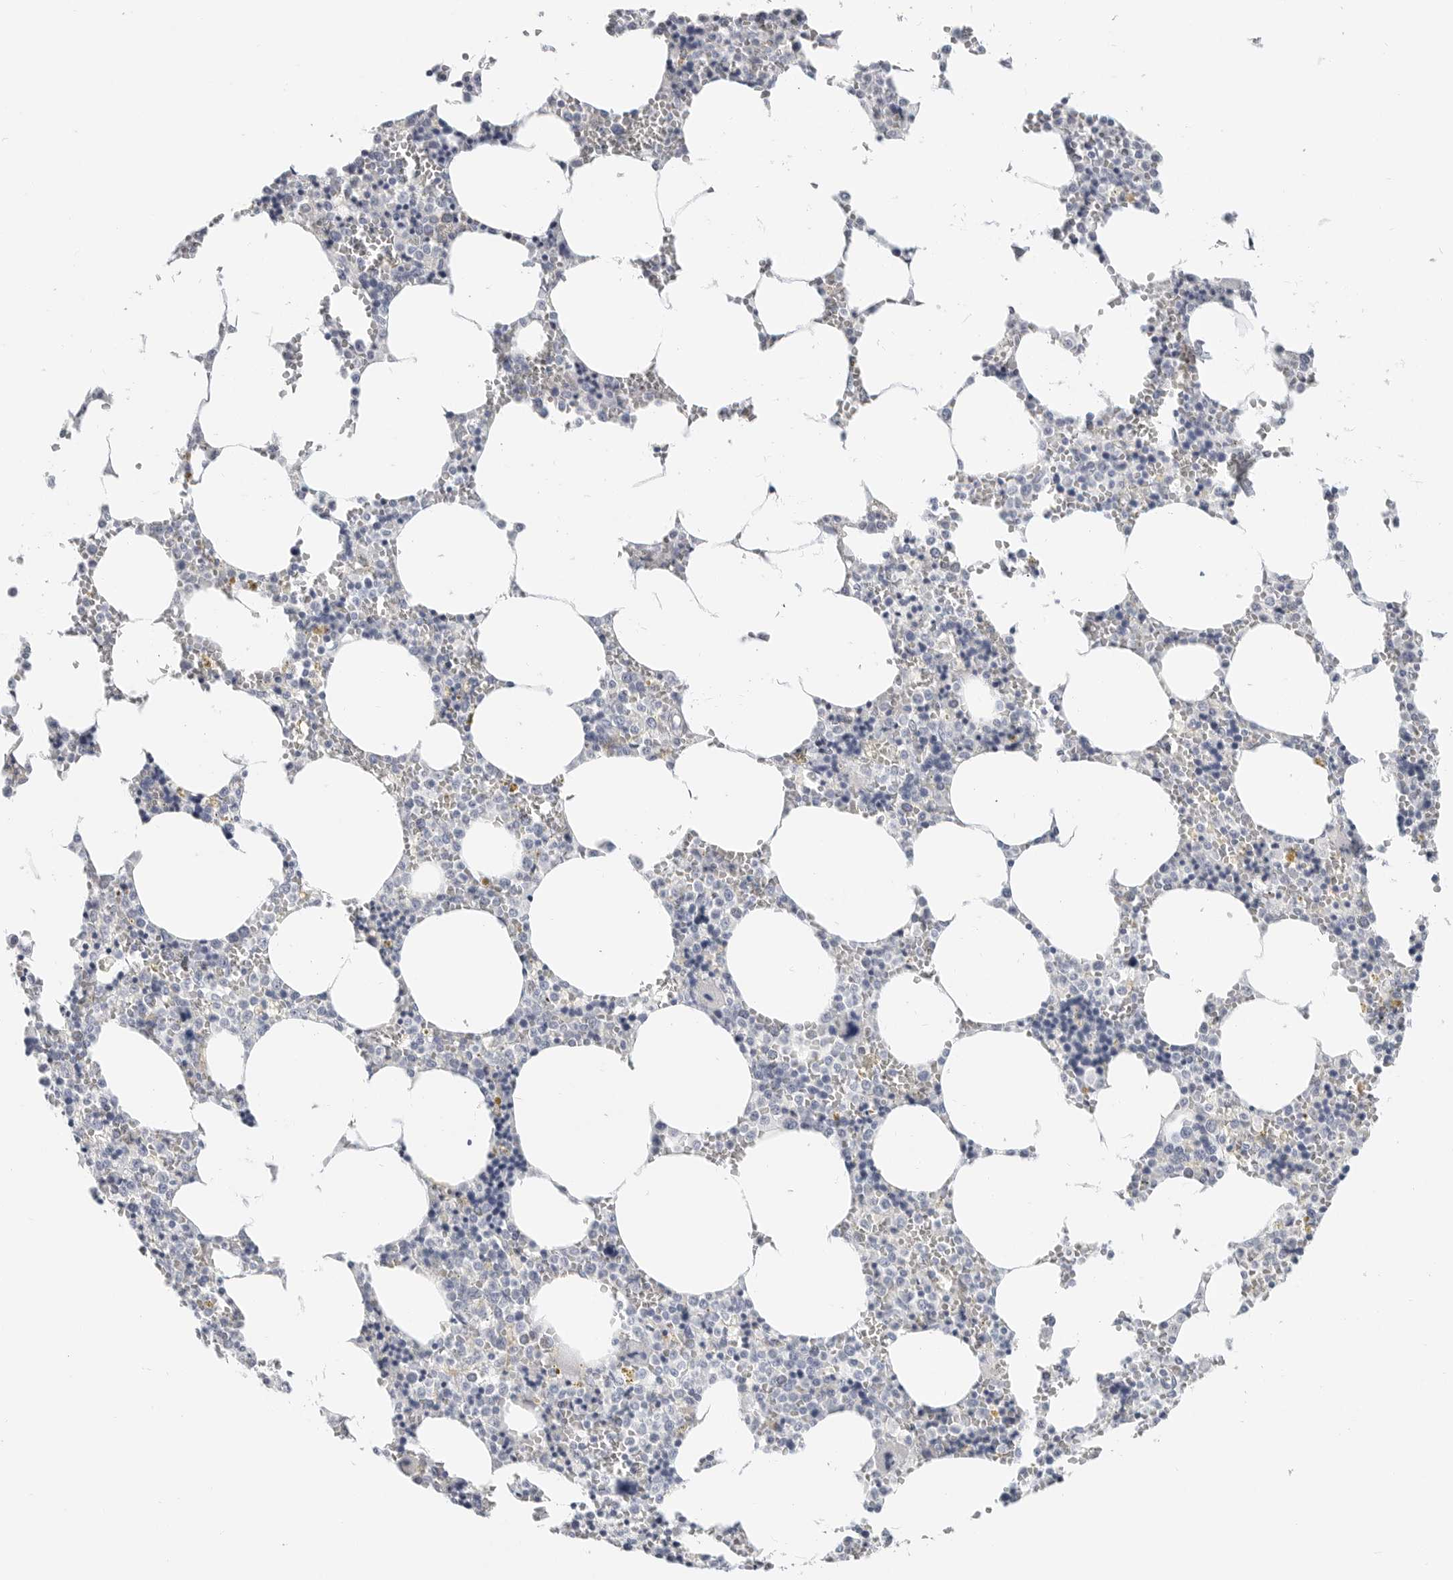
{"staining": {"intensity": "negative", "quantity": "none", "location": "none"}, "tissue": "bone marrow", "cell_type": "Hematopoietic cells", "image_type": "normal", "snomed": [{"axis": "morphology", "description": "Normal tissue, NOS"}, {"axis": "topography", "description": "Bone marrow"}], "caption": "This is a micrograph of immunohistochemistry (IHC) staining of unremarkable bone marrow, which shows no expression in hematopoietic cells.", "gene": "PLN", "patient": {"sex": "male", "age": 70}}